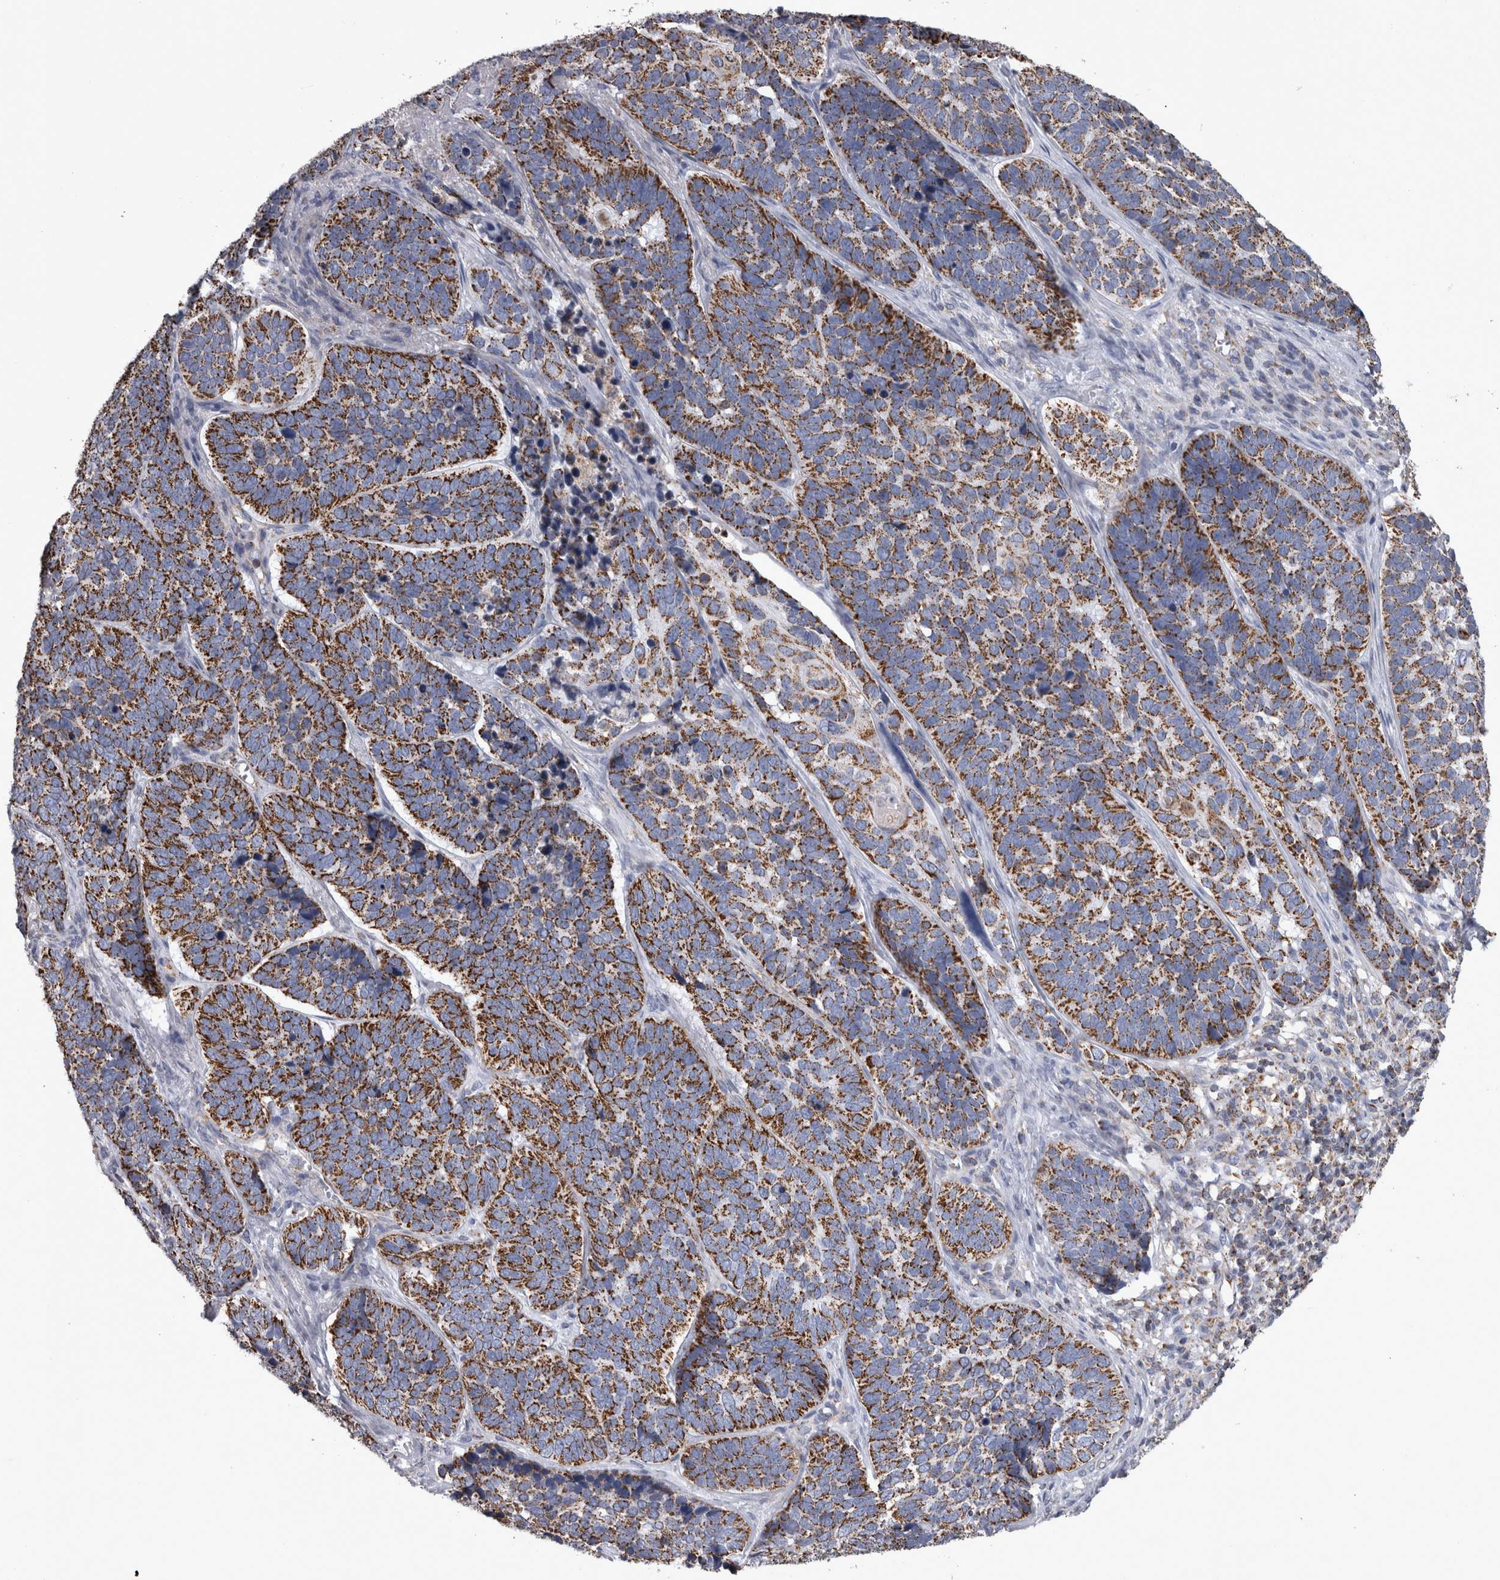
{"staining": {"intensity": "moderate", "quantity": ">75%", "location": "cytoplasmic/membranous"}, "tissue": "skin cancer", "cell_type": "Tumor cells", "image_type": "cancer", "snomed": [{"axis": "morphology", "description": "Basal cell carcinoma"}, {"axis": "topography", "description": "Skin"}], "caption": "Protein analysis of basal cell carcinoma (skin) tissue shows moderate cytoplasmic/membranous staining in approximately >75% of tumor cells.", "gene": "MDH2", "patient": {"sex": "male", "age": 62}}